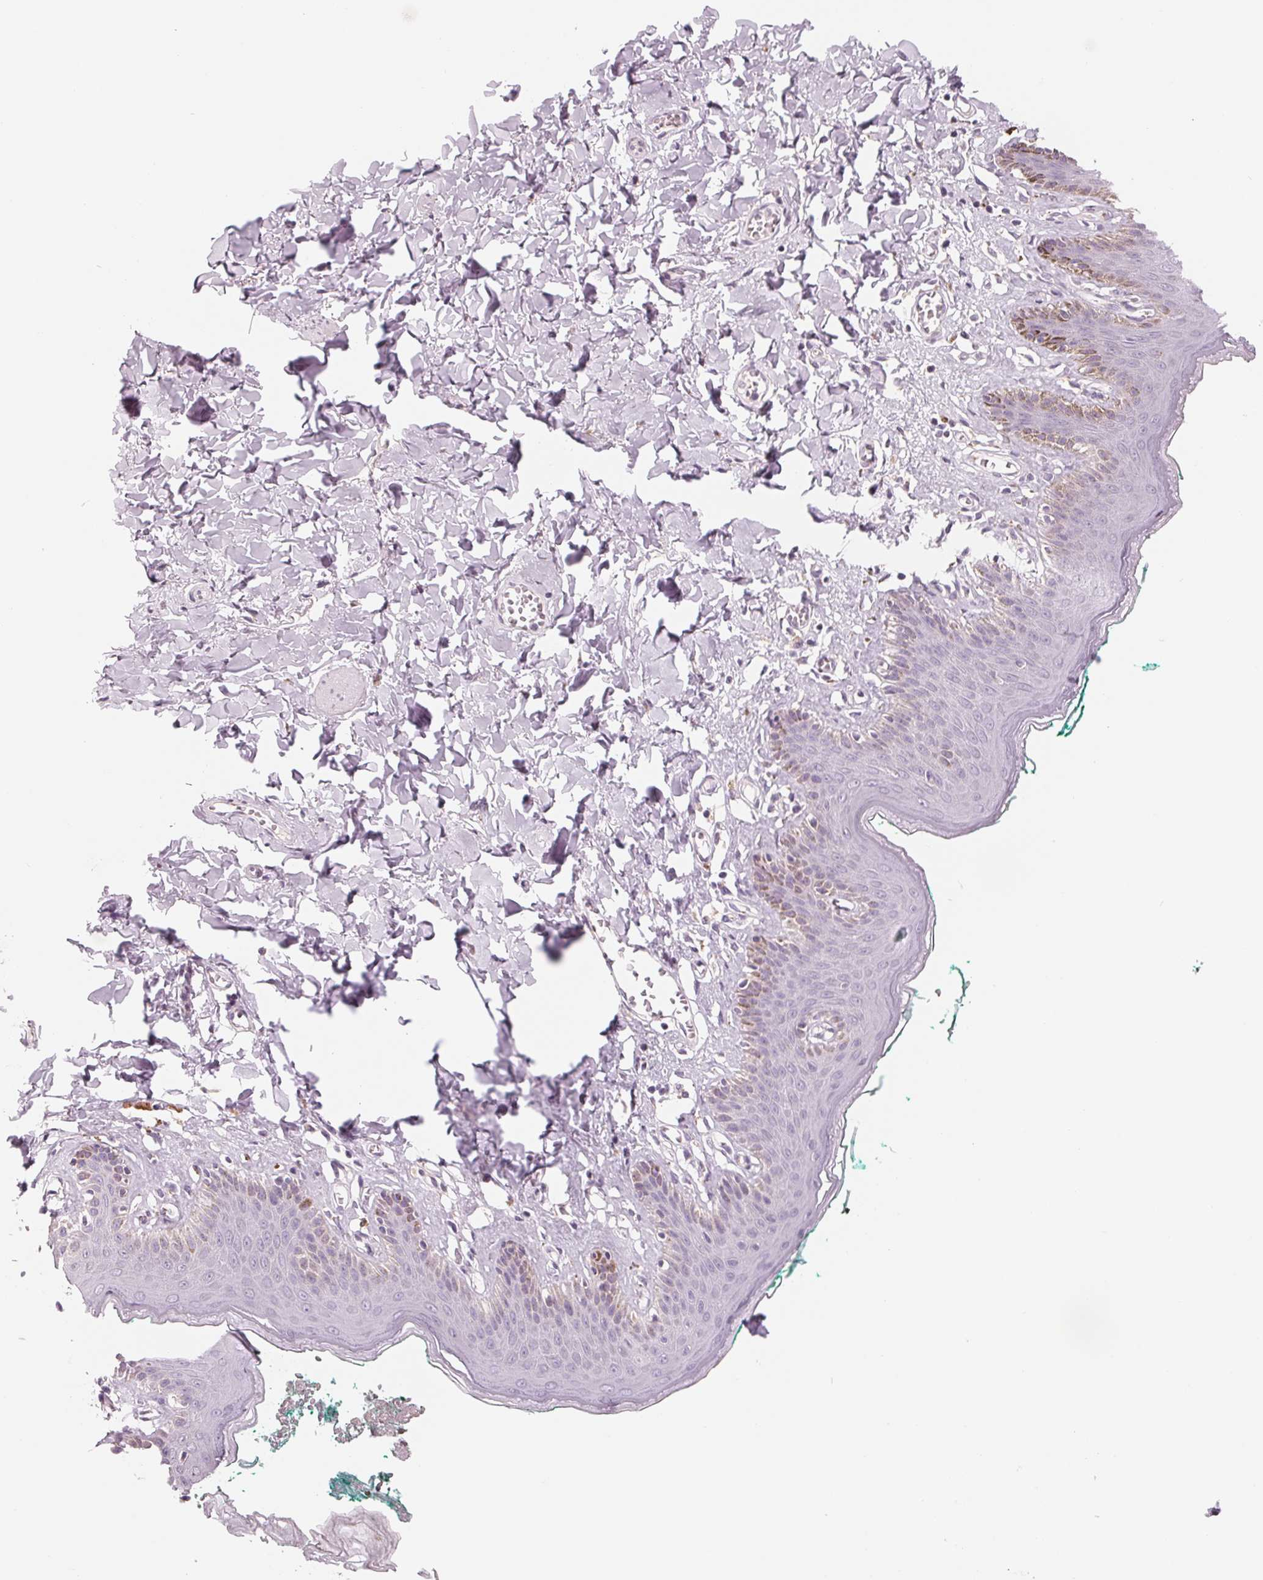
{"staining": {"intensity": "negative", "quantity": "none", "location": "none"}, "tissue": "skin", "cell_type": "Epidermal cells", "image_type": "normal", "snomed": [{"axis": "morphology", "description": "Normal tissue, NOS"}, {"axis": "topography", "description": "Vulva"}, {"axis": "topography", "description": "Peripheral nerve tissue"}], "caption": "High magnification brightfield microscopy of benign skin stained with DAB (3,3'-diaminobenzidine) (brown) and counterstained with hematoxylin (blue): epidermal cells show no significant expression. (Stains: DAB immunohistochemistry (IHC) with hematoxylin counter stain, Microscopy: brightfield microscopy at high magnification).", "gene": "IL9R", "patient": {"sex": "female", "age": 66}}